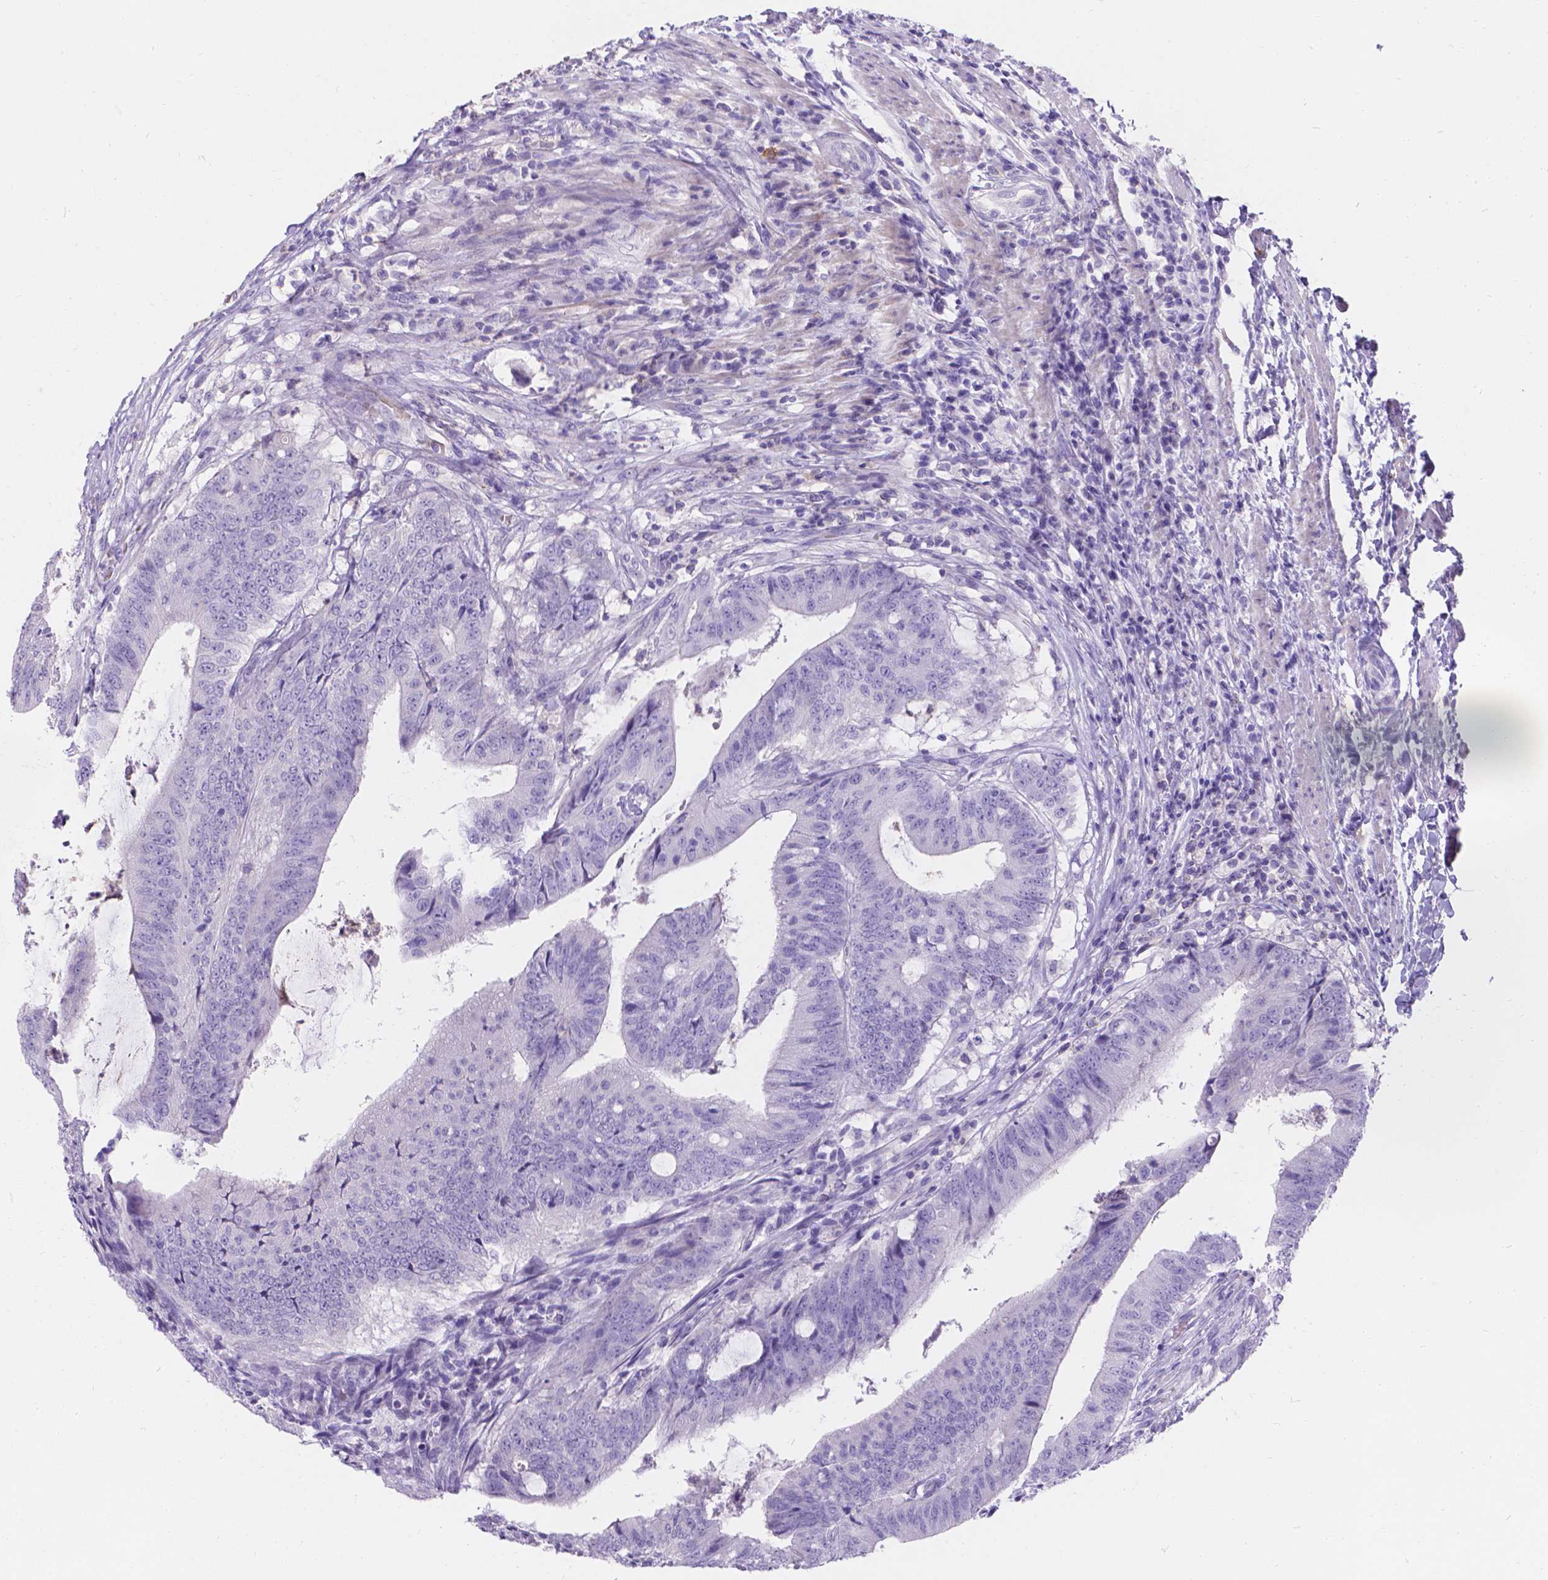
{"staining": {"intensity": "negative", "quantity": "none", "location": "none"}, "tissue": "colorectal cancer", "cell_type": "Tumor cells", "image_type": "cancer", "snomed": [{"axis": "morphology", "description": "Adenocarcinoma, NOS"}, {"axis": "topography", "description": "Colon"}], "caption": "An immunohistochemistry histopathology image of colorectal cancer is shown. There is no staining in tumor cells of colorectal cancer.", "gene": "GNRHR", "patient": {"sex": "female", "age": 43}}